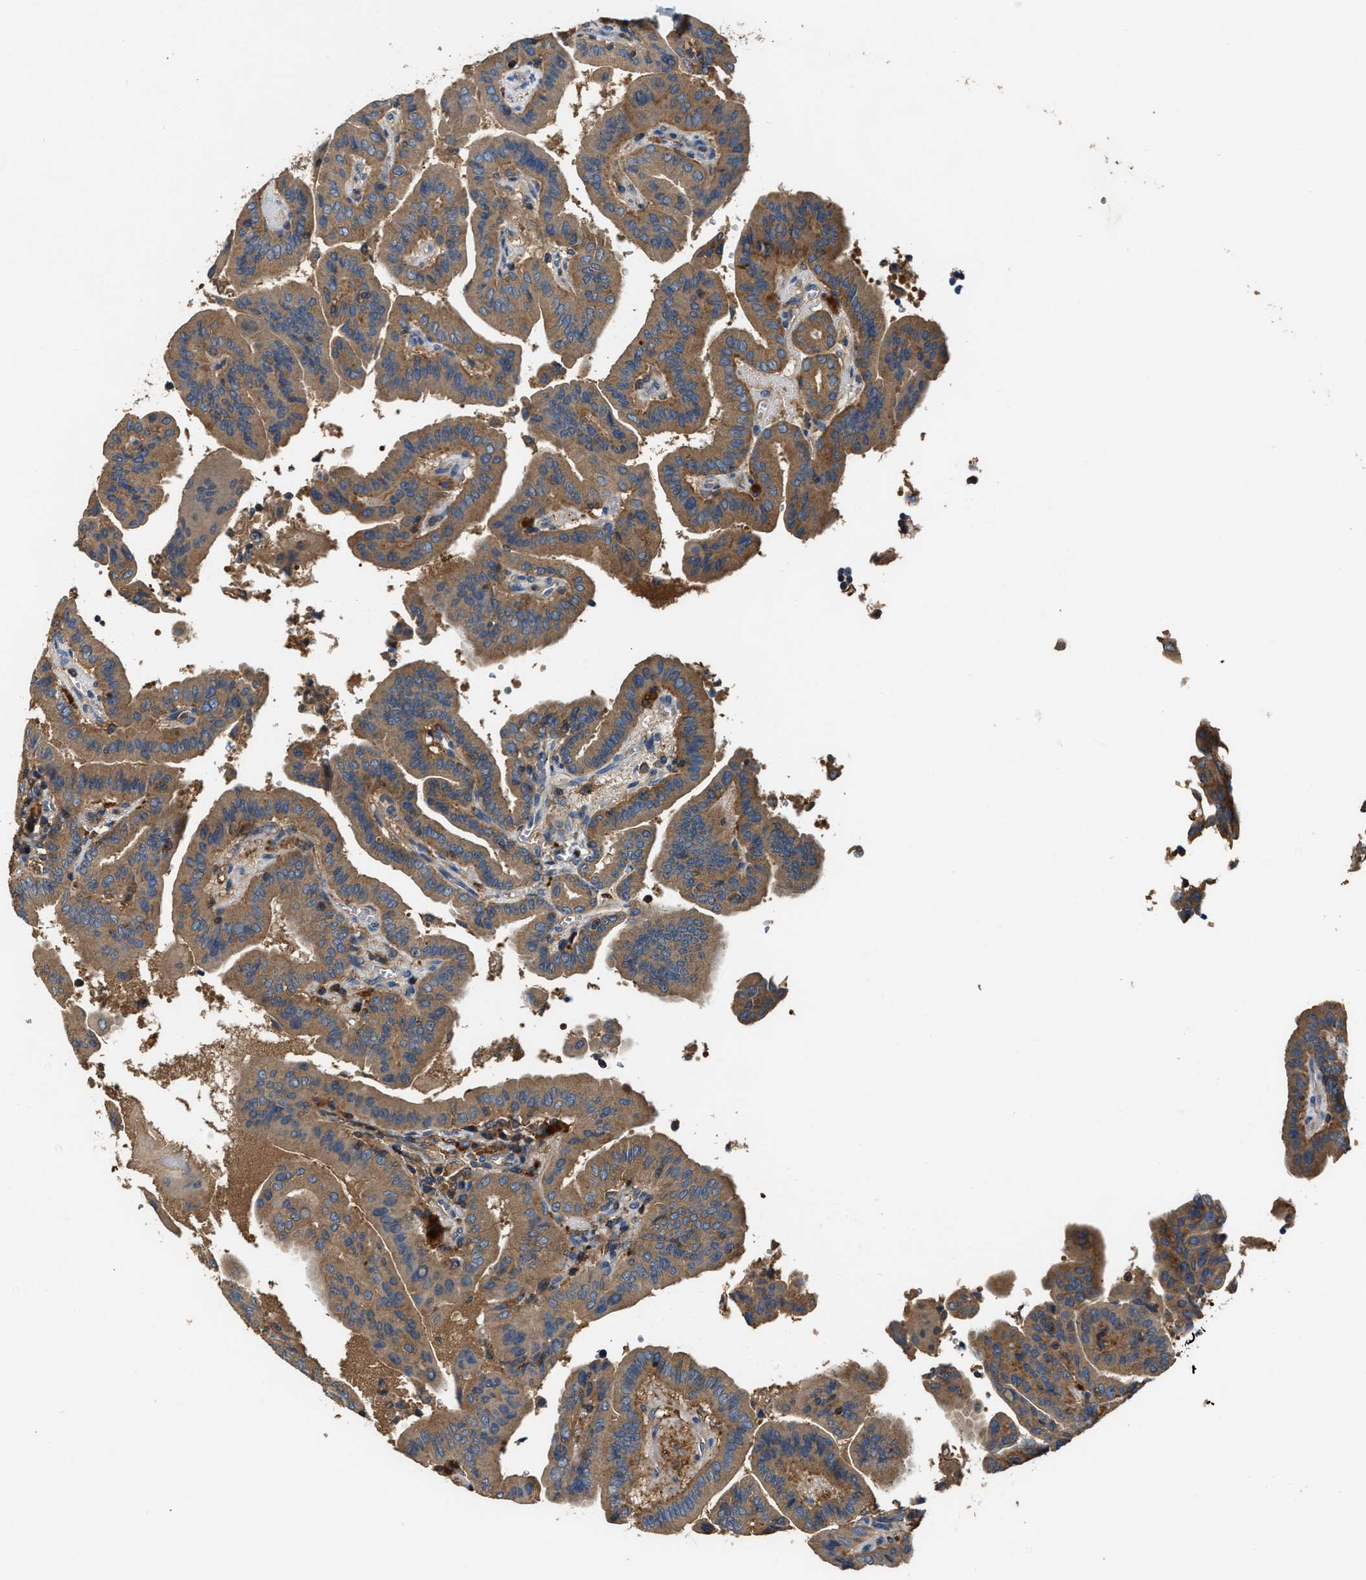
{"staining": {"intensity": "moderate", "quantity": ">75%", "location": "cytoplasmic/membranous"}, "tissue": "thyroid cancer", "cell_type": "Tumor cells", "image_type": "cancer", "snomed": [{"axis": "morphology", "description": "Papillary adenocarcinoma, NOS"}, {"axis": "topography", "description": "Thyroid gland"}], "caption": "Human thyroid cancer stained with a brown dye demonstrates moderate cytoplasmic/membranous positive staining in about >75% of tumor cells.", "gene": "BLOC1S1", "patient": {"sex": "male", "age": 33}}